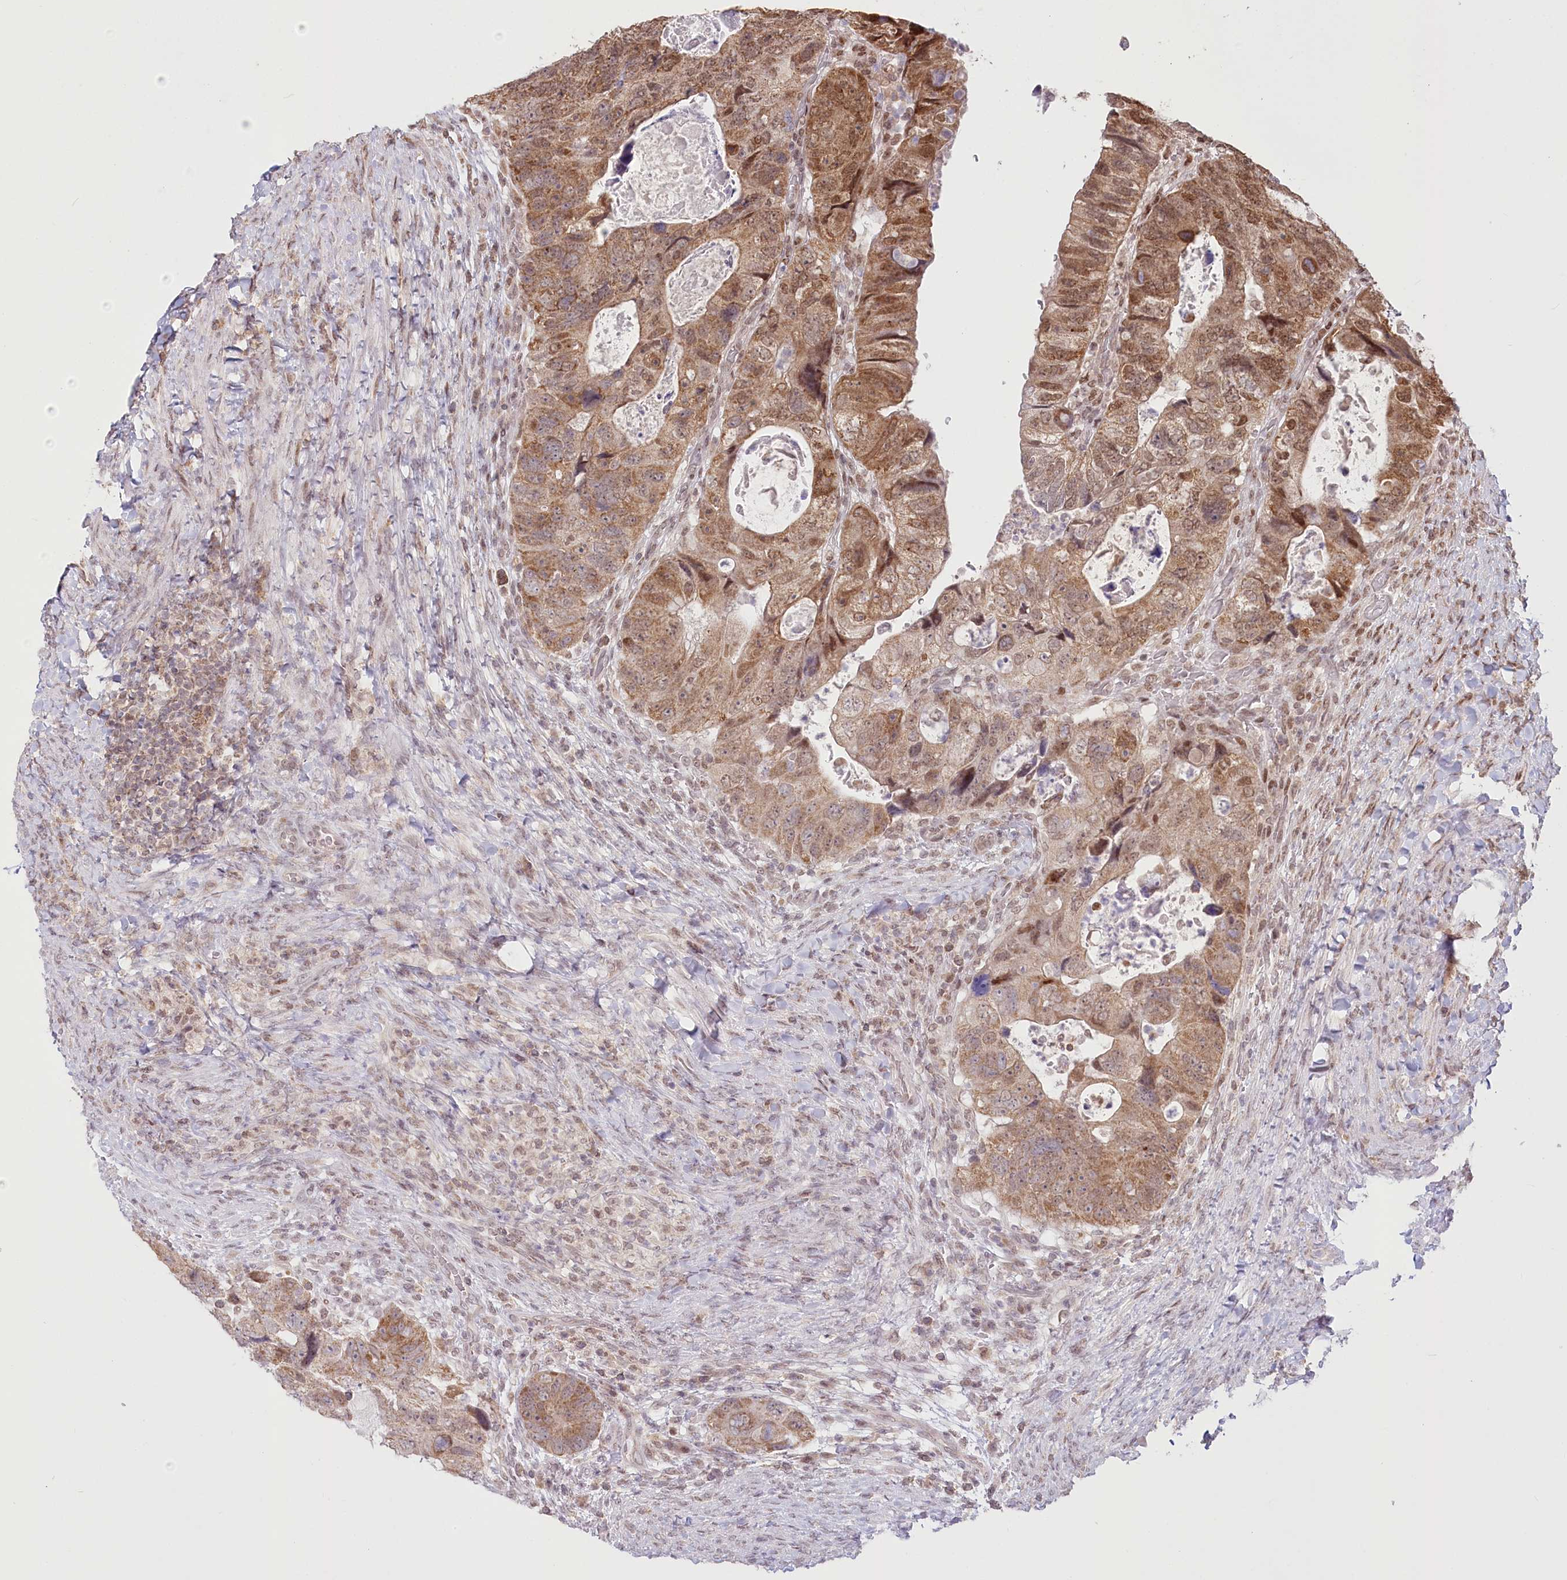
{"staining": {"intensity": "moderate", "quantity": ">75%", "location": "cytoplasmic/membranous,nuclear"}, "tissue": "colorectal cancer", "cell_type": "Tumor cells", "image_type": "cancer", "snomed": [{"axis": "morphology", "description": "Adenocarcinoma, NOS"}, {"axis": "topography", "description": "Rectum"}], "caption": "About >75% of tumor cells in human colorectal cancer (adenocarcinoma) display moderate cytoplasmic/membranous and nuclear protein expression as visualized by brown immunohistochemical staining.", "gene": "PYURF", "patient": {"sex": "male", "age": 59}}